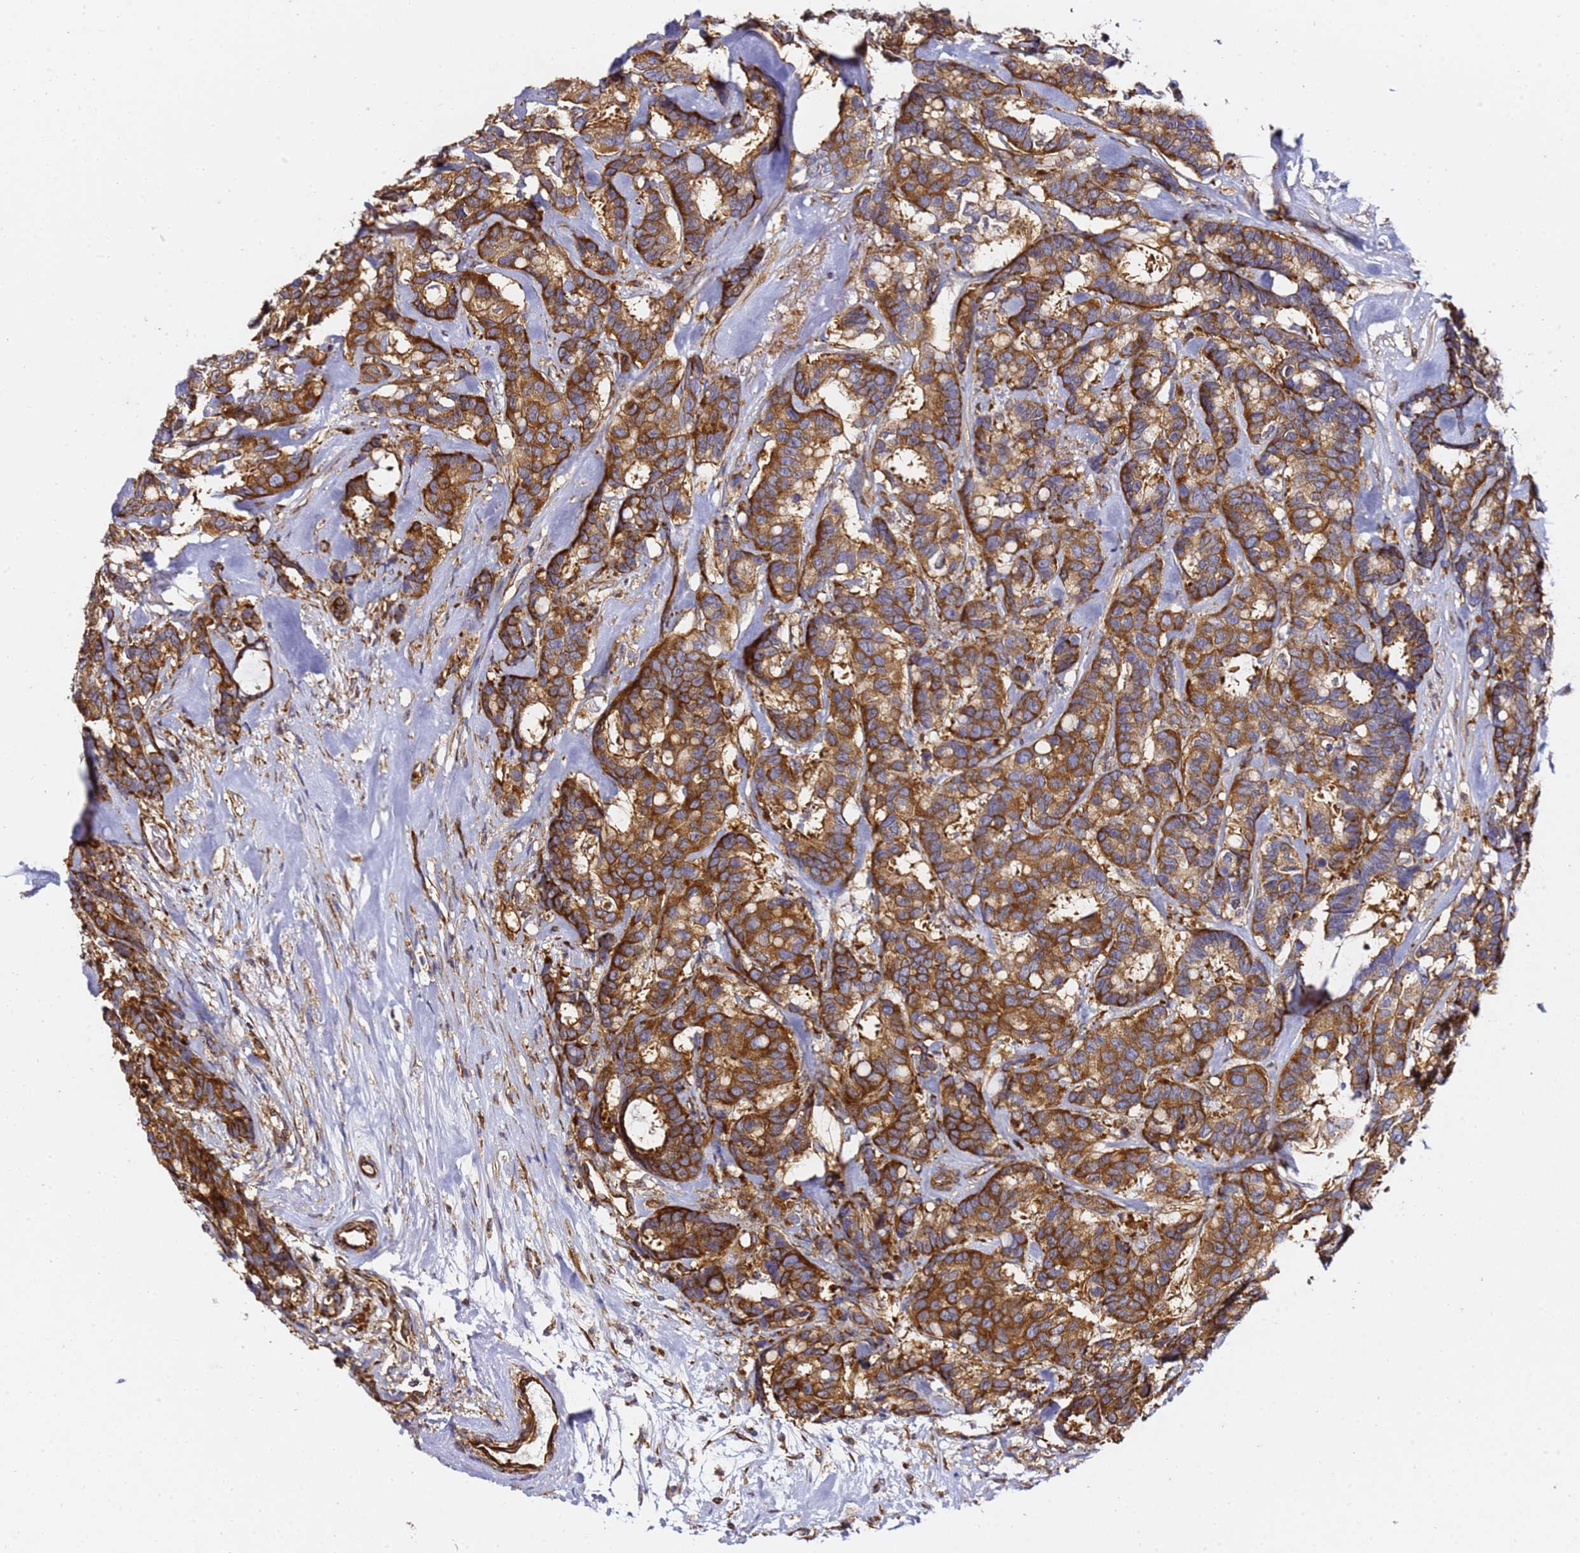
{"staining": {"intensity": "strong", "quantity": ">75%", "location": "cytoplasmic/membranous"}, "tissue": "breast cancer", "cell_type": "Tumor cells", "image_type": "cancer", "snomed": [{"axis": "morphology", "description": "Duct carcinoma"}, {"axis": "topography", "description": "Breast"}], "caption": "Protein staining of breast cancer tissue displays strong cytoplasmic/membranous positivity in about >75% of tumor cells.", "gene": "TPST1", "patient": {"sex": "female", "age": 87}}